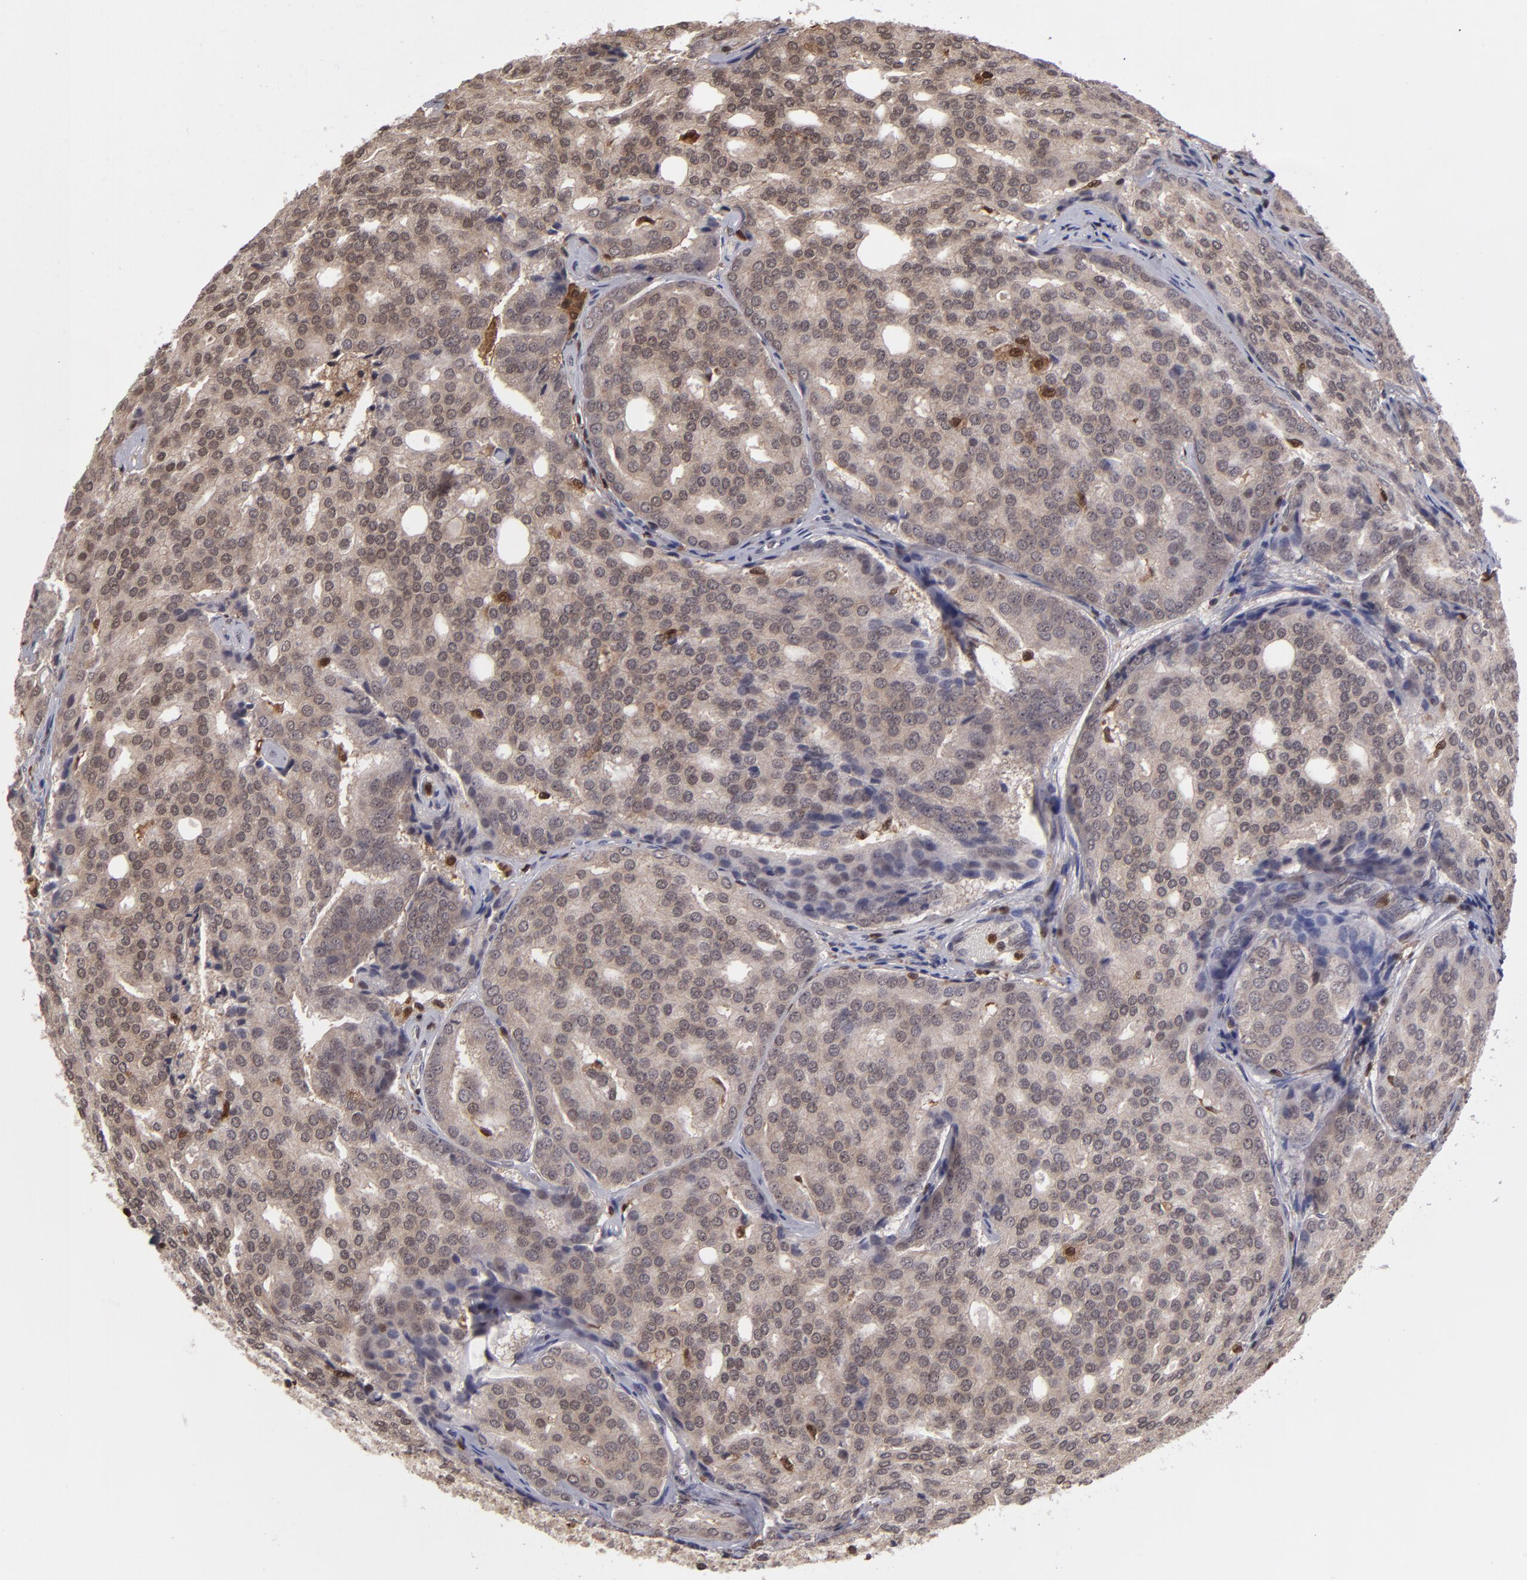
{"staining": {"intensity": "weak", "quantity": ">75%", "location": "cytoplasmic/membranous,nuclear"}, "tissue": "prostate cancer", "cell_type": "Tumor cells", "image_type": "cancer", "snomed": [{"axis": "morphology", "description": "Adenocarcinoma, High grade"}, {"axis": "topography", "description": "Prostate"}], "caption": "High-magnification brightfield microscopy of prostate cancer (high-grade adenocarcinoma) stained with DAB (3,3'-diaminobenzidine) (brown) and counterstained with hematoxylin (blue). tumor cells exhibit weak cytoplasmic/membranous and nuclear staining is identified in approximately>75% of cells. Nuclei are stained in blue.", "gene": "GRB2", "patient": {"sex": "male", "age": 64}}